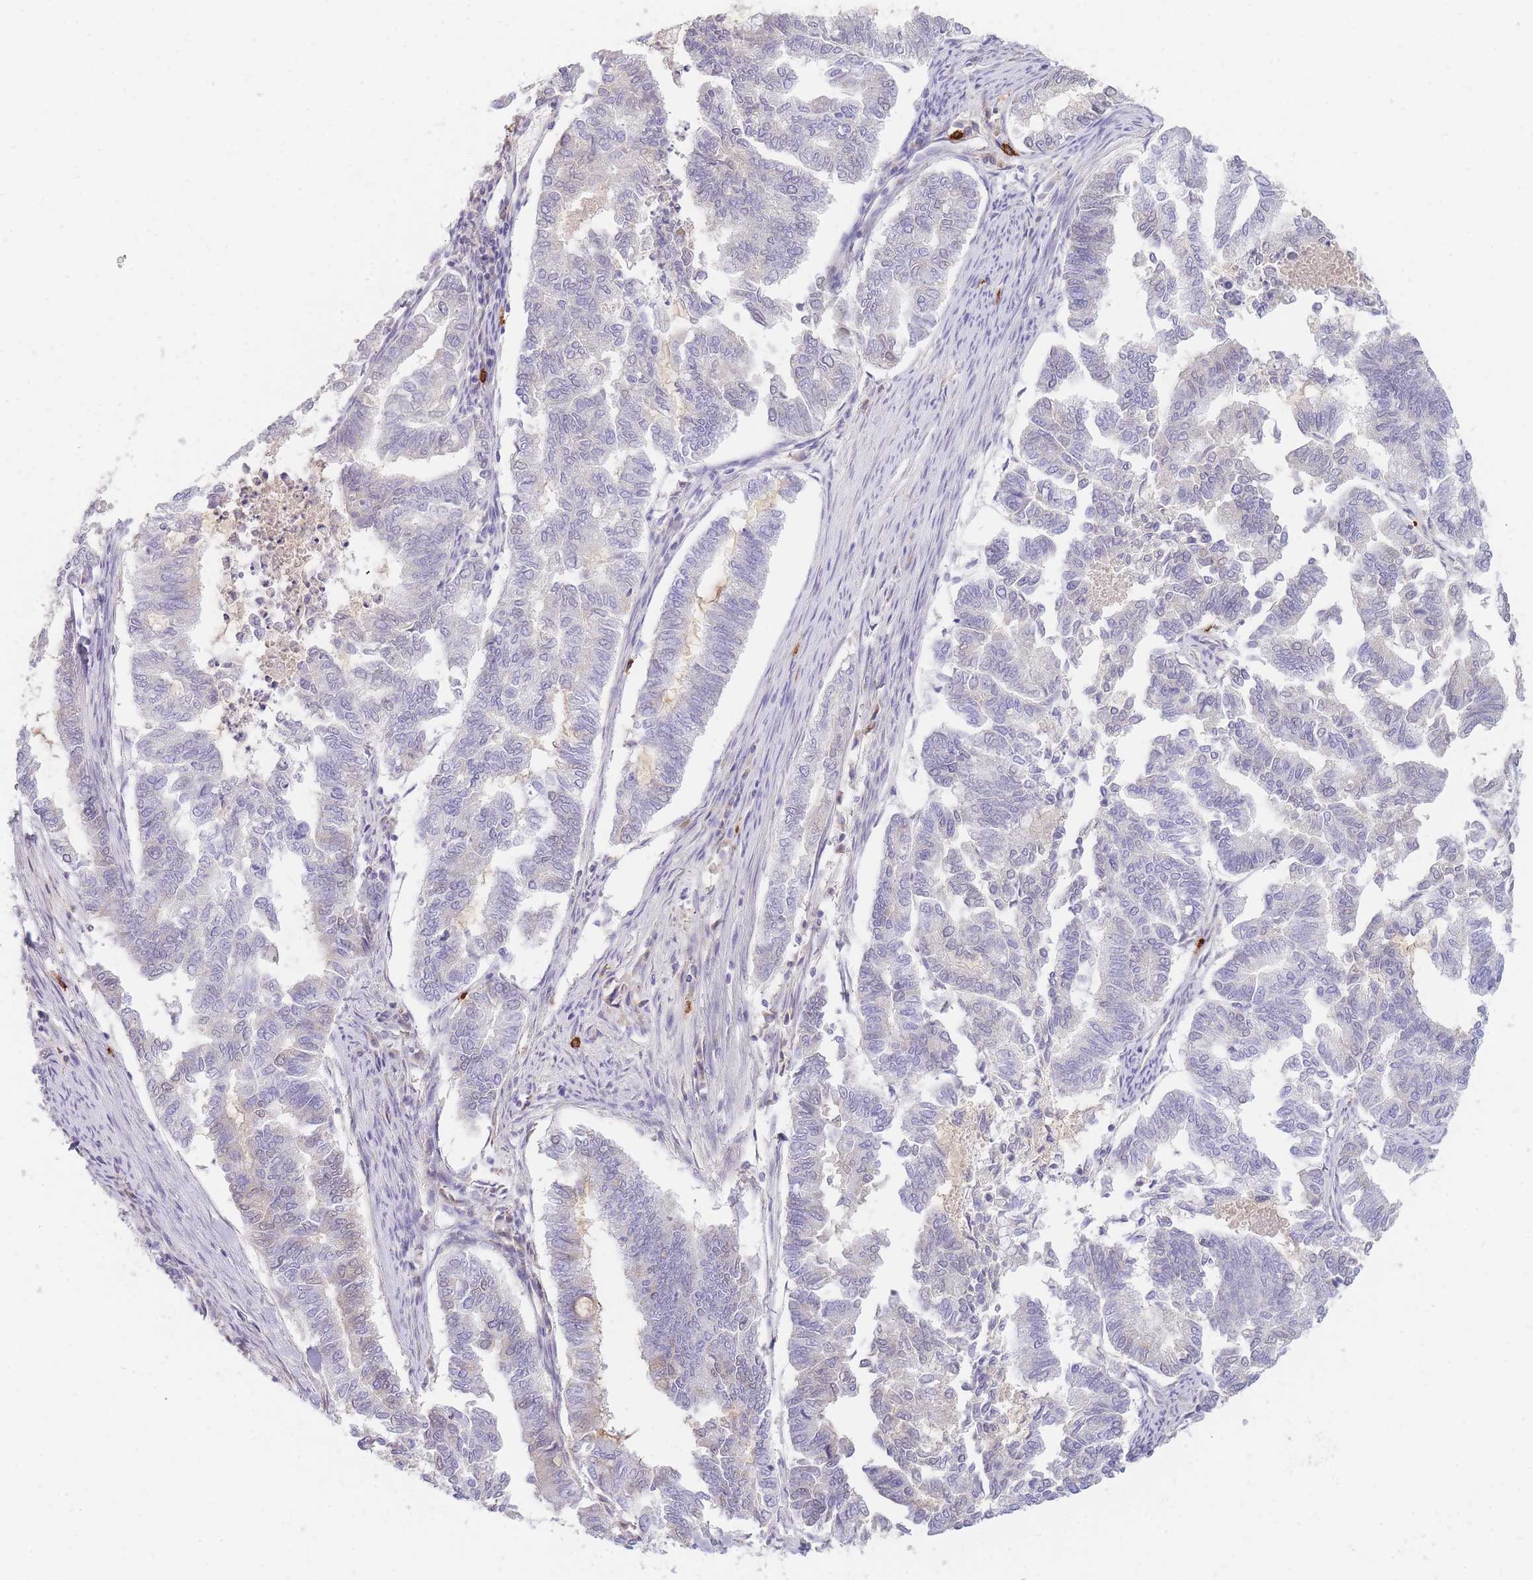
{"staining": {"intensity": "negative", "quantity": "none", "location": "none"}, "tissue": "endometrial cancer", "cell_type": "Tumor cells", "image_type": "cancer", "snomed": [{"axis": "morphology", "description": "Adenocarcinoma, NOS"}, {"axis": "topography", "description": "Endometrium"}], "caption": "An immunohistochemistry histopathology image of endometrial adenocarcinoma is shown. There is no staining in tumor cells of endometrial adenocarcinoma. (DAB (3,3'-diaminobenzidine) immunohistochemistry, high magnification).", "gene": "TPSD1", "patient": {"sex": "female", "age": 79}}